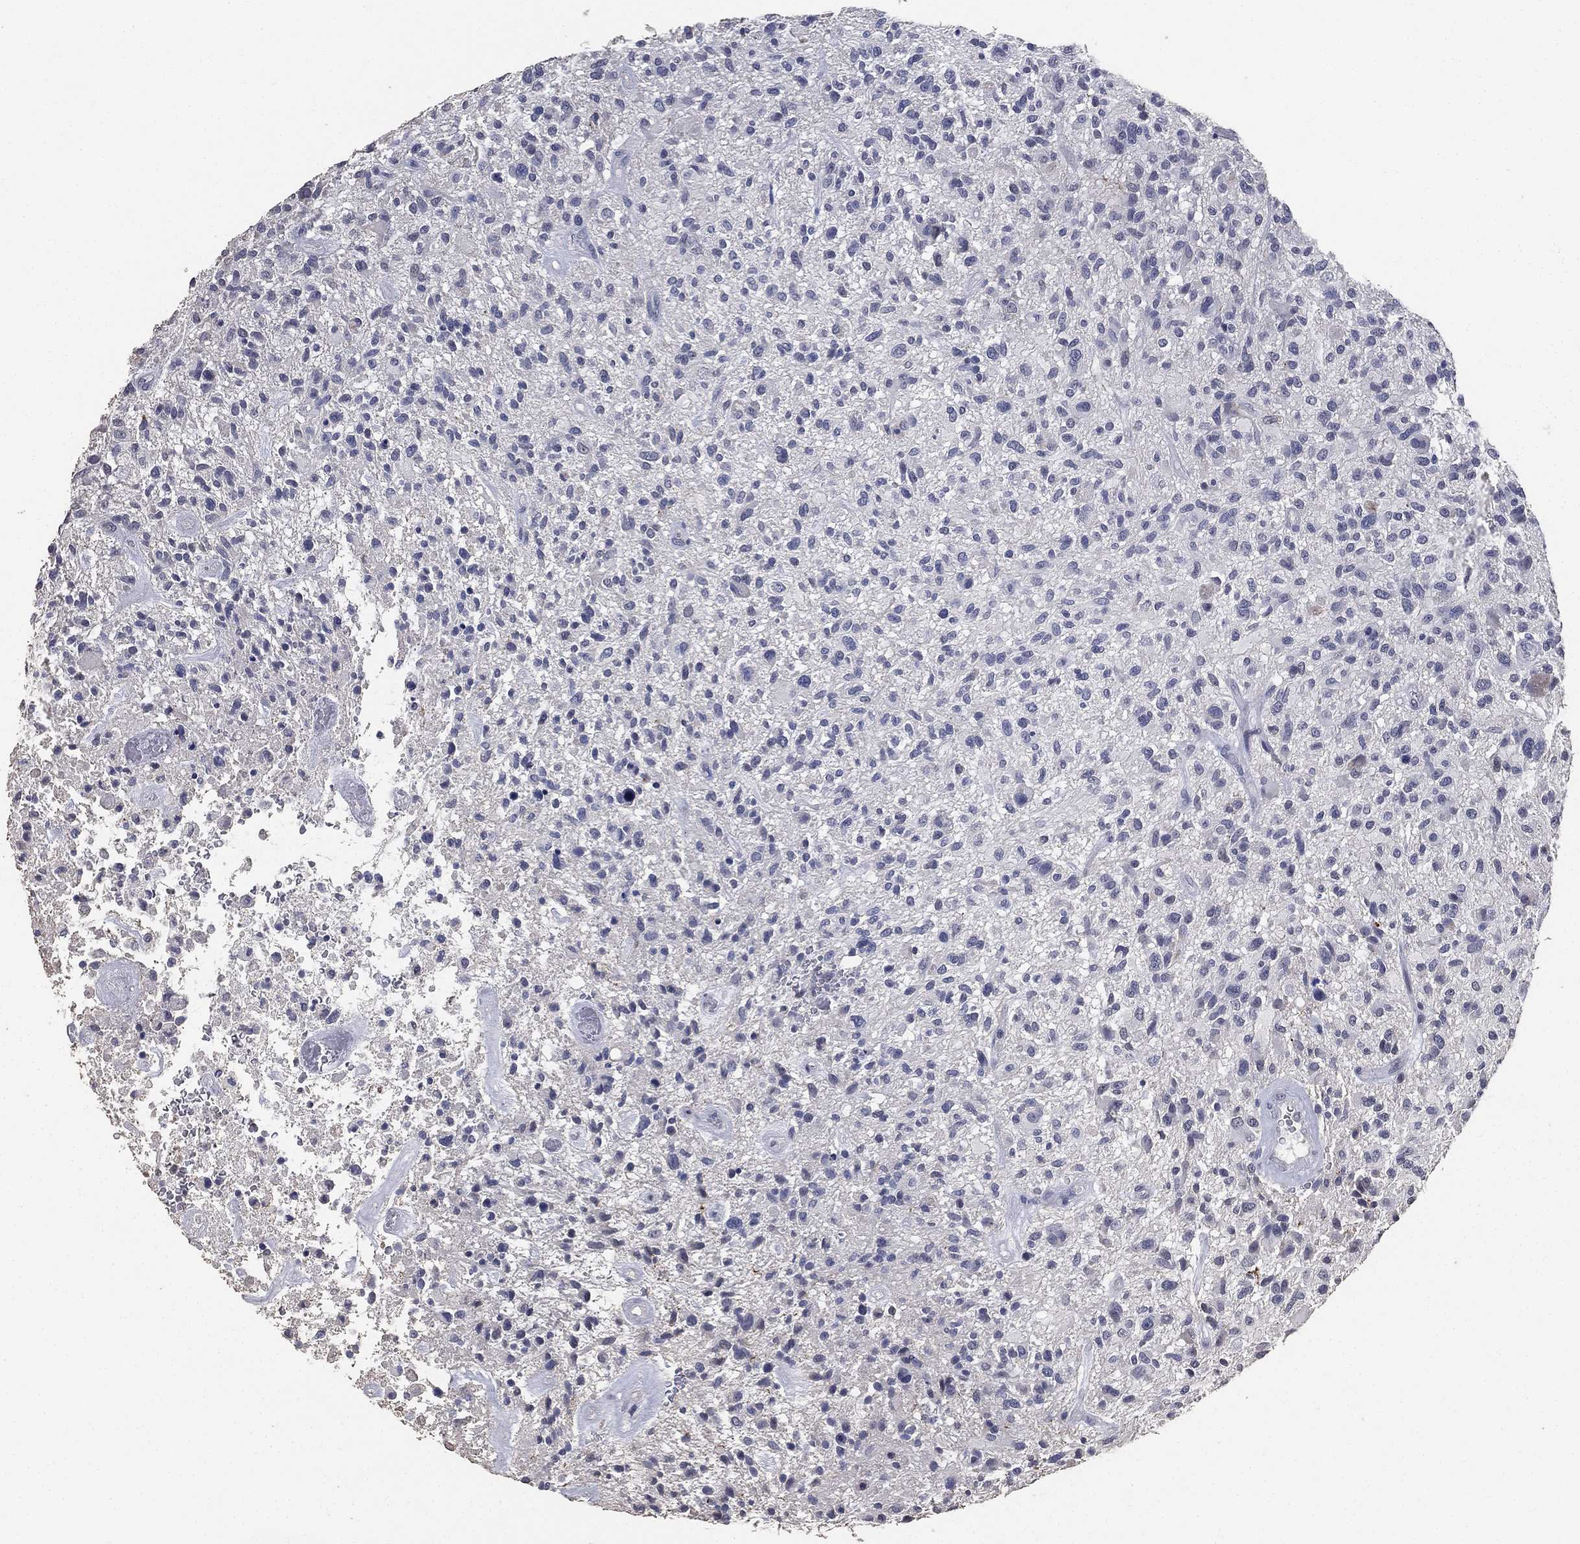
{"staining": {"intensity": "negative", "quantity": "none", "location": "none"}, "tissue": "glioma", "cell_type": "Tumor cells", "image_type": "cancer", "snomed": [{"axis": "morphology", "description": "Glioma, malignant, High grade"}, {"axis": "topography", "description": "Brain"}], "caption": "Immunohistochemistry (IHC) photomicrograph of human glioma stained for a protein (brown), which displays no expression in tumor cells.", "gene": "DSG1", "patient": {"sex": "male", "age": 47}}